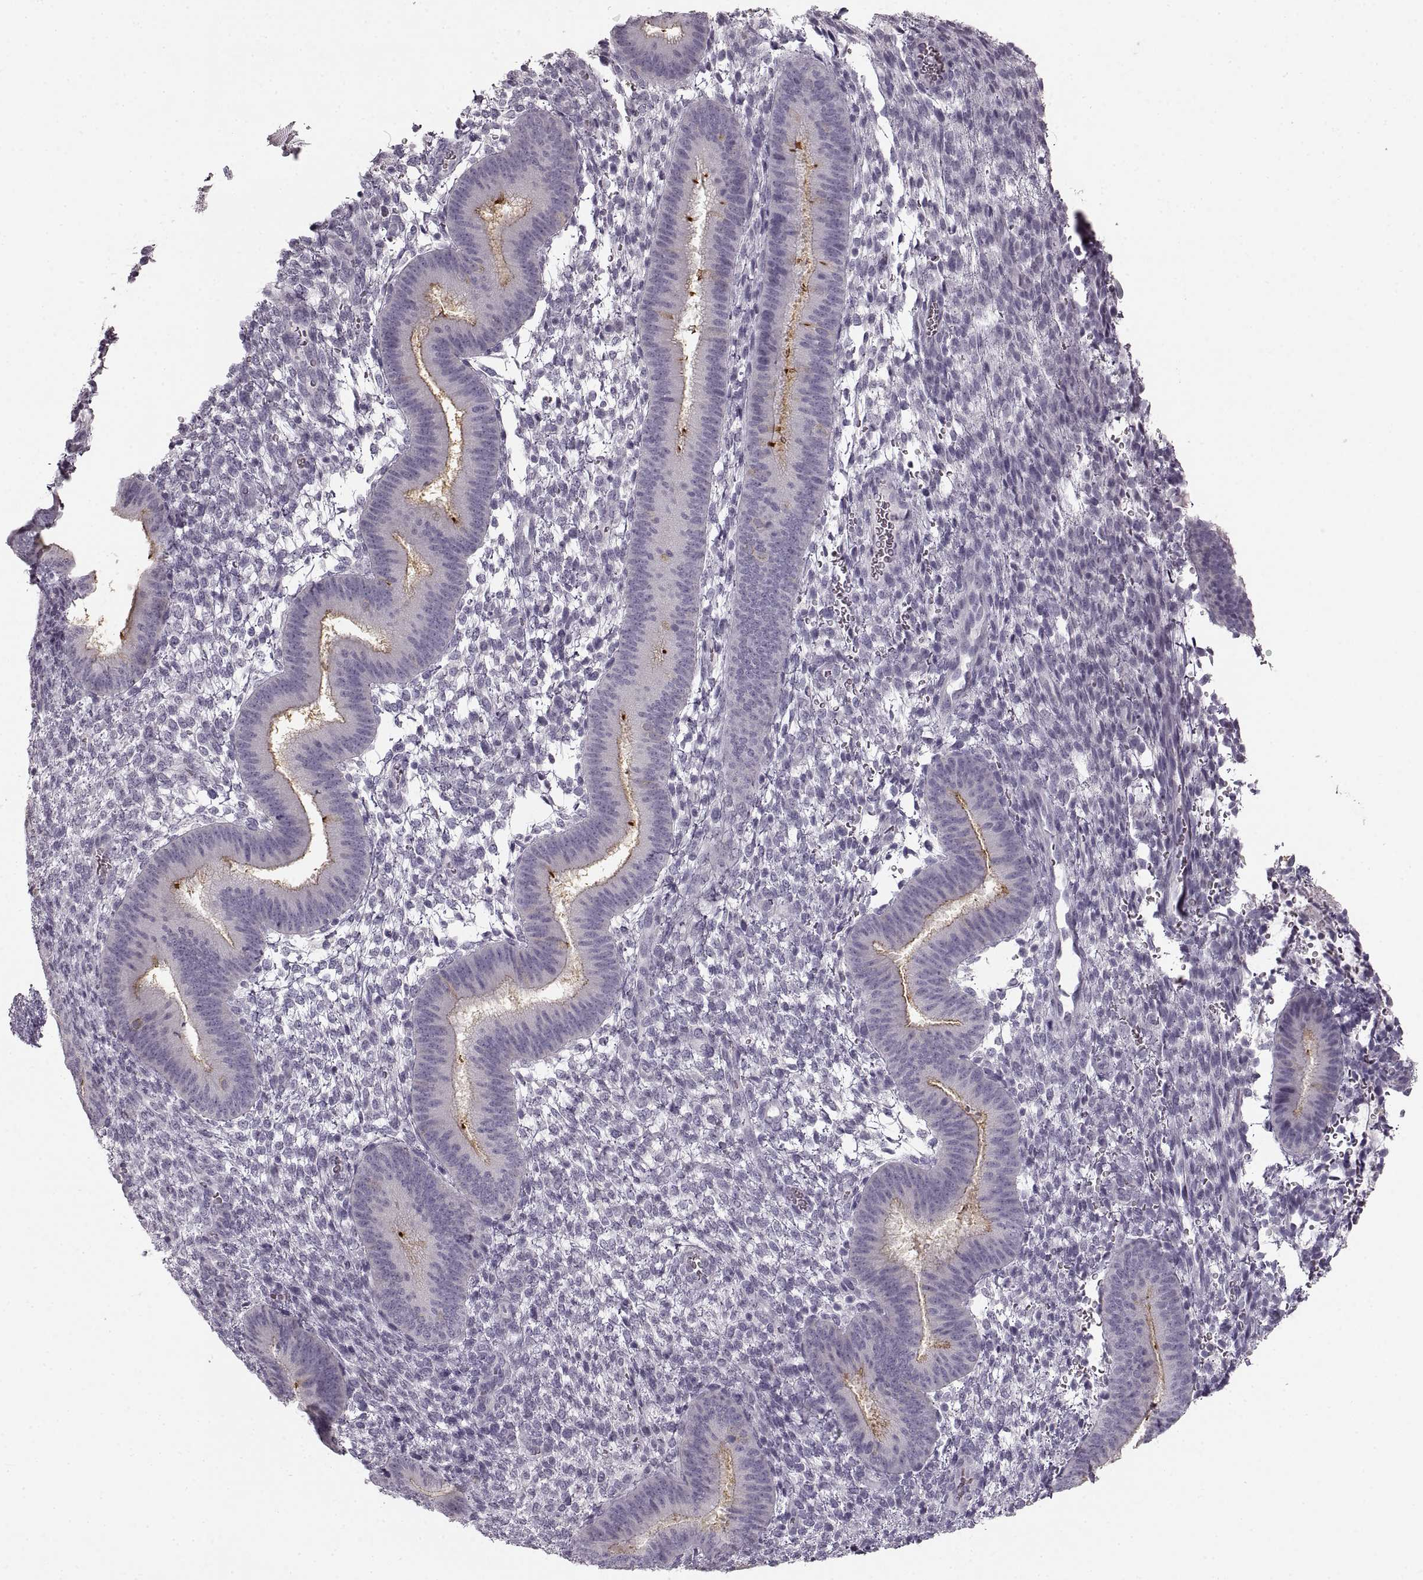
{"staining": {"intensity": "negative", "quantity": "none", "location": "none"}, "tissue": "endometrium", "cell_type": "Cells in endometrial stroma", "image_type": "normal", "snomed": [{"axis": "morphology", "description": "Normal tissue, NOS"}, {"axis": "topography", "description": "Endometrium"}], "caption": "A histopathology image of endometrium stained for a protein demonstrates no brown staining in cells in endometrial stroma.", "gene": "CNTN1", "patient": {"sex": "female", "age": 39}}